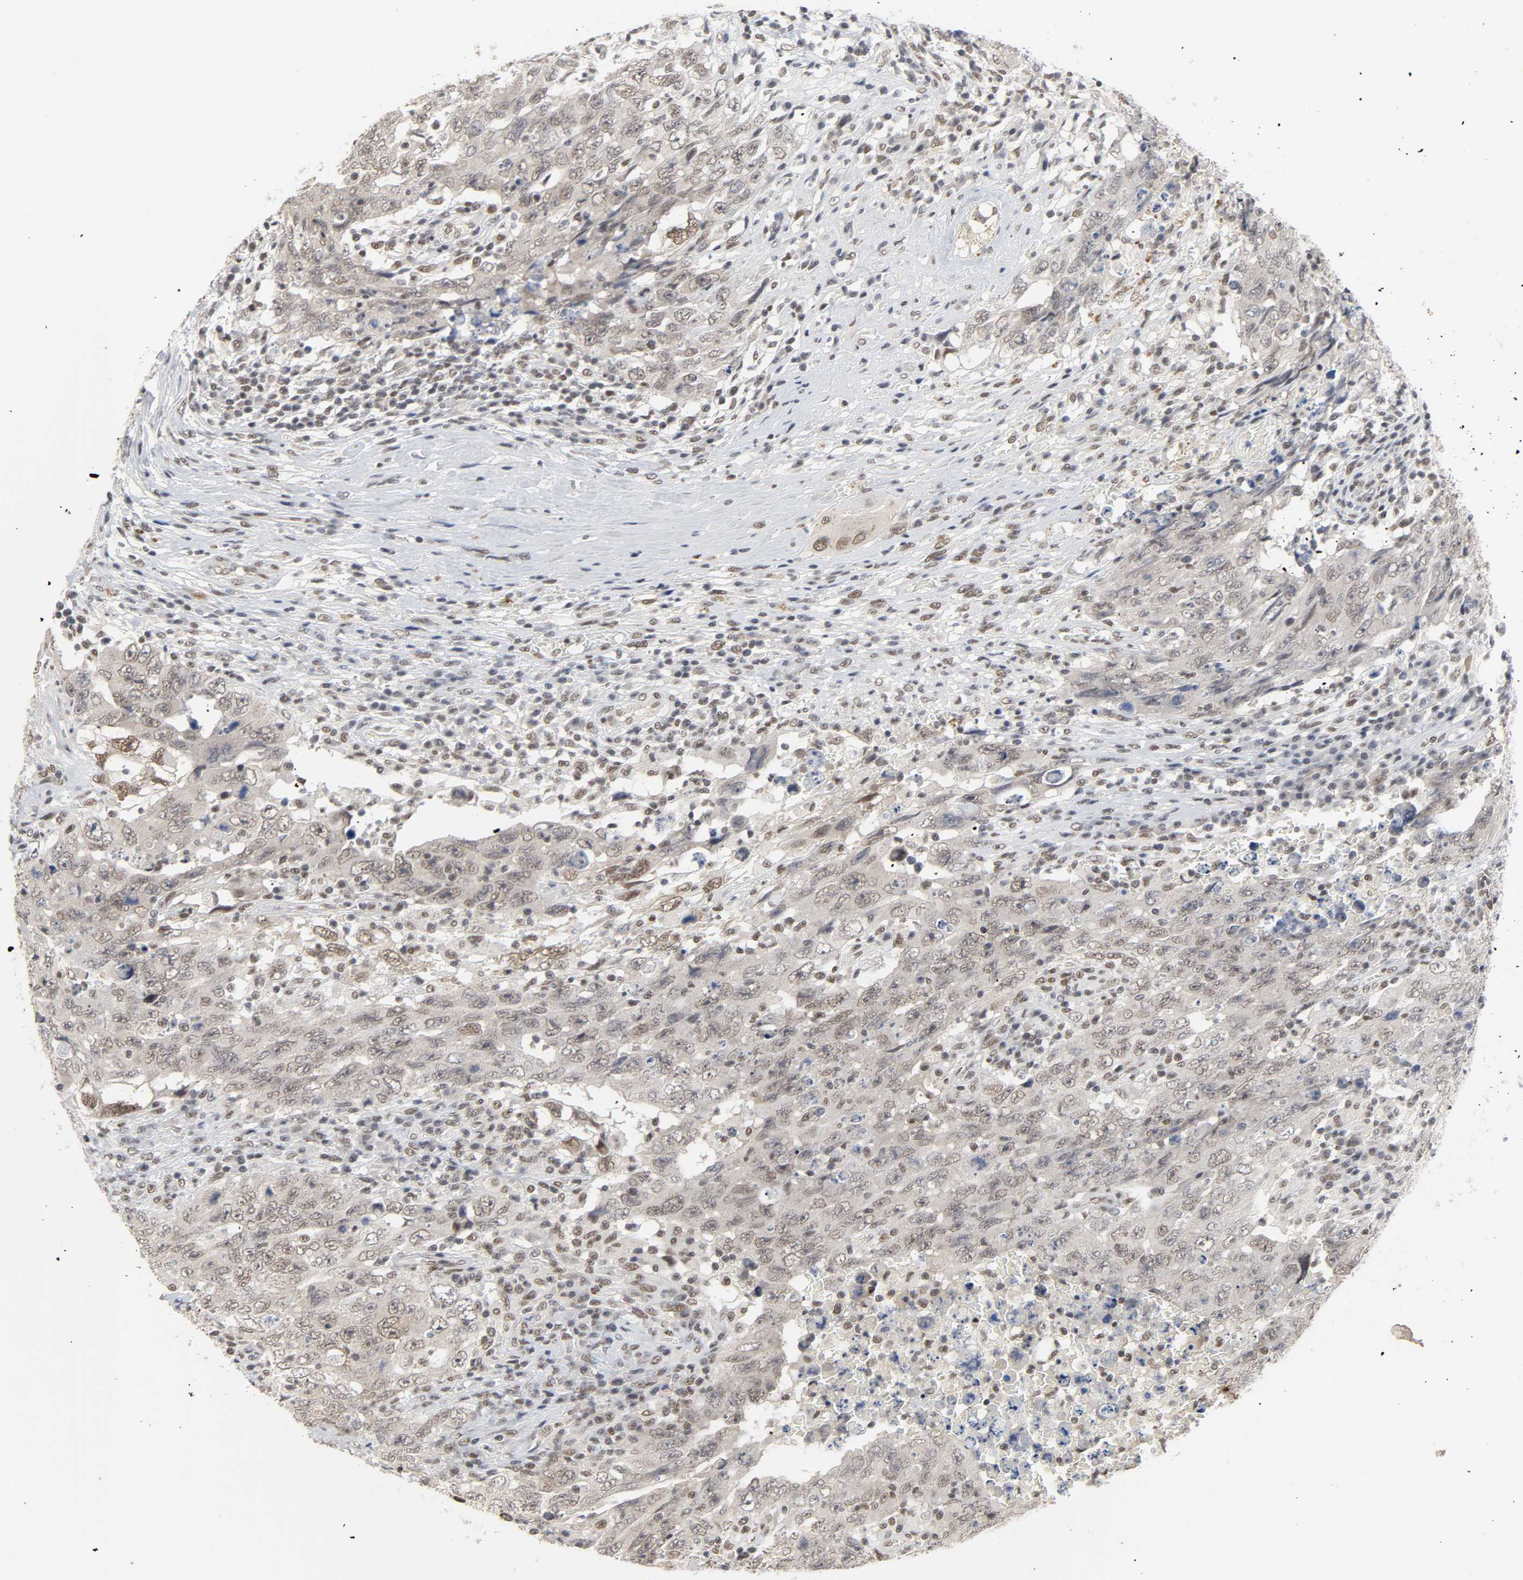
{"staining": {"intensity": "weak", "quantity": ">75%", "location": "nuclear"}, "tissue": "testis cancer", "cell_type": "Tumor cells", "image_type": "cancer", "snomed": [{"axis": "morphology", "description": "Carcinoma, Embryonal, NOS"}, {"axis": "topography", "description": "Testis"}], "caption": "IHC image of human testis cancer (embryonal carcinoma) stained for a protein (brown), which reveals low levels of weak nuclear staining in approximately >75% of tumor cells.", "gene": "NCOA6", "patient": {"sex": "male", "age": 26}}